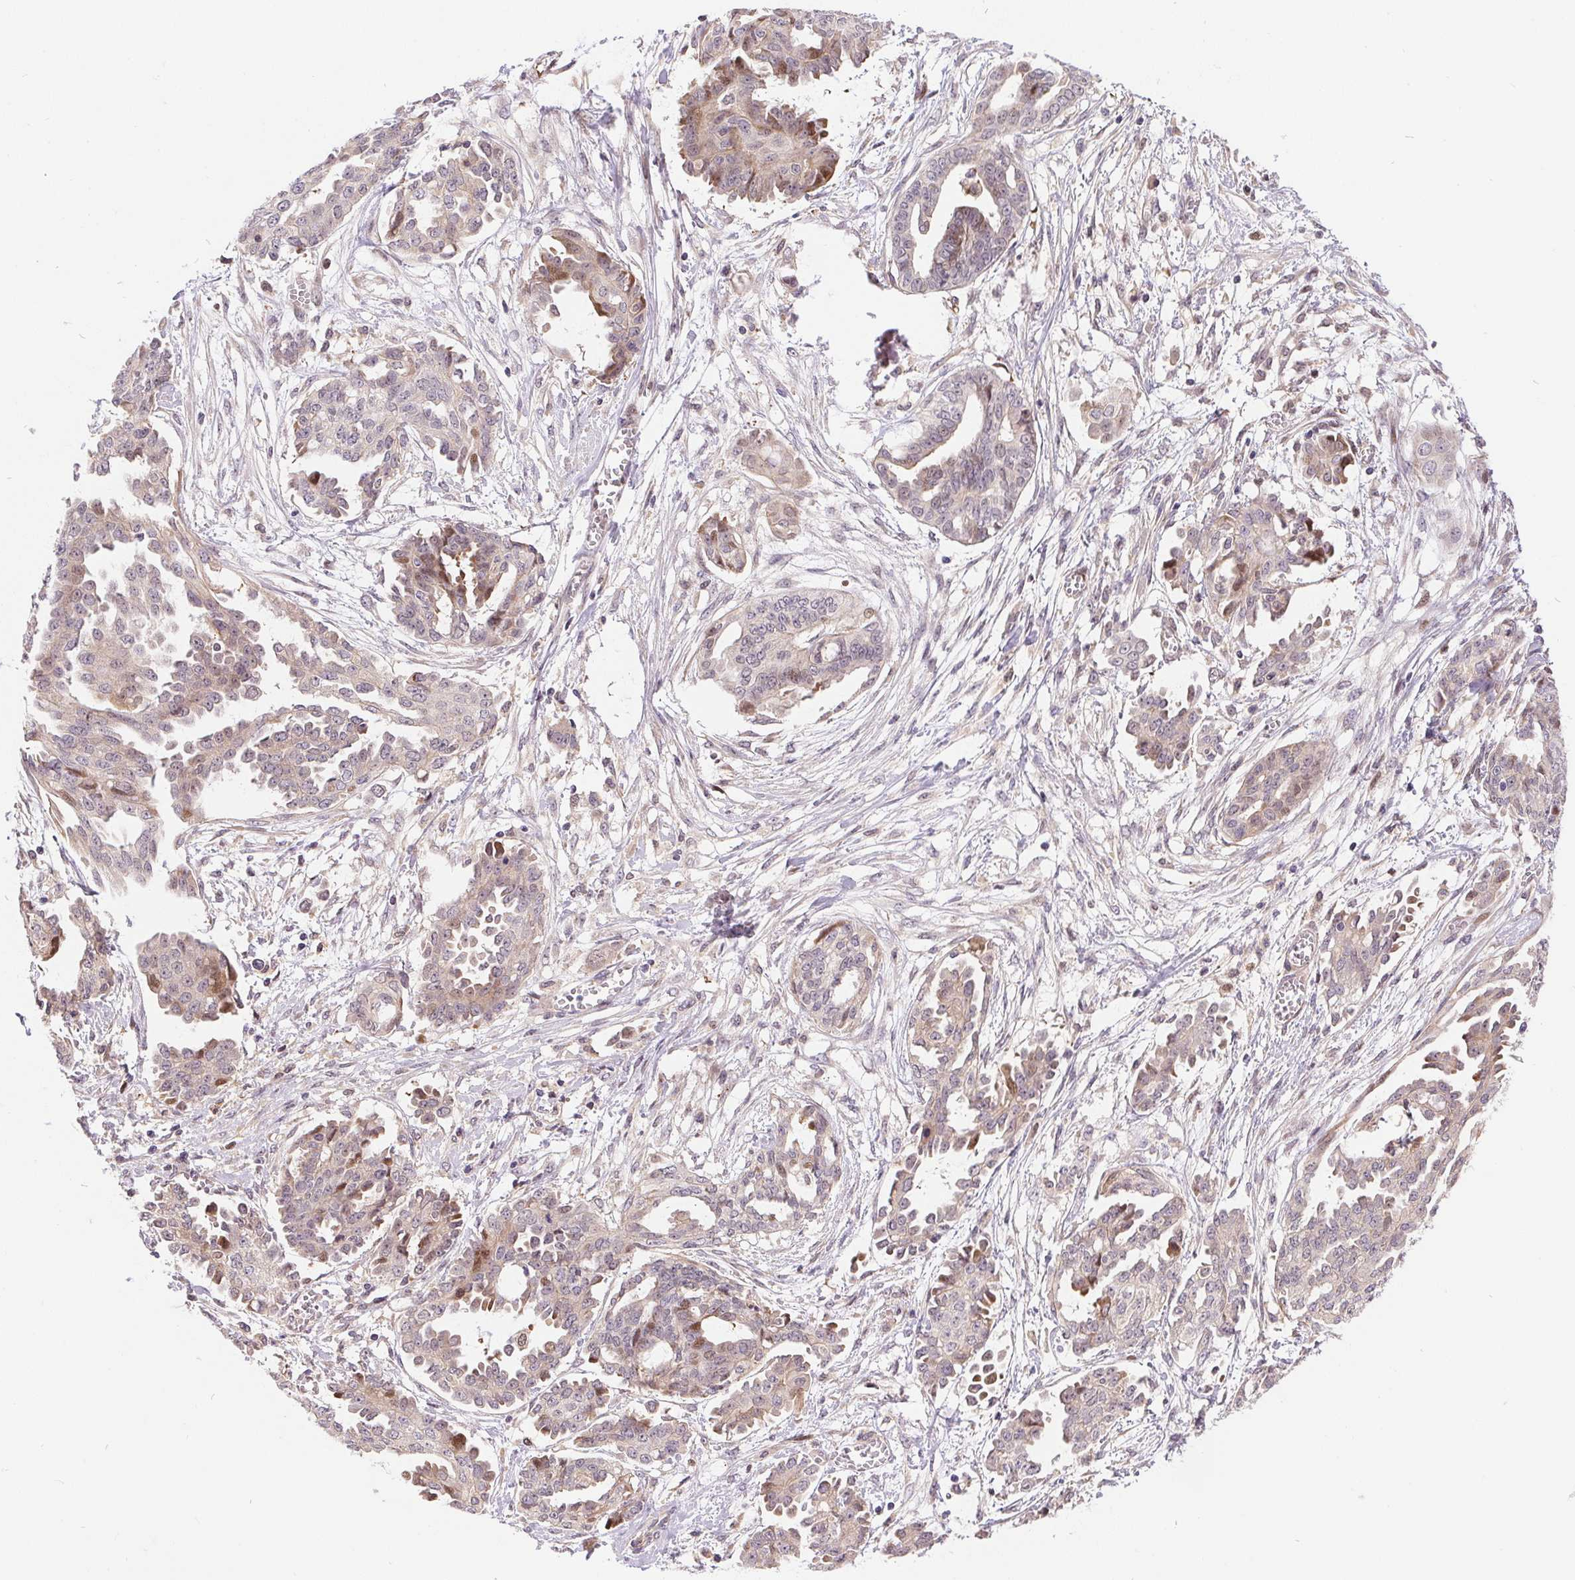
{"staining": {"intensity": "weak", "quantity": ">75%", "location": "cytoplasmic/membranous"}, "tissue": "ovarian cancer", "cell_type": "Tumor cells", "image_type": "cancer", "snomed": [{"axis": "morphology", "description": "Cystadenocarcinoma, serous, NOS"}, {"axis": "topography", "description": "Ovary"}], "caption": "Immunohistochemical staining of ovarian cancer (serous cystadenocarcinoma) exhibits low levels of weak cytoplasmic/membranous staining in about >75% of tumor cells.", "gene": "NUDT16", "patient": {"sex": "female", "age": 71}}